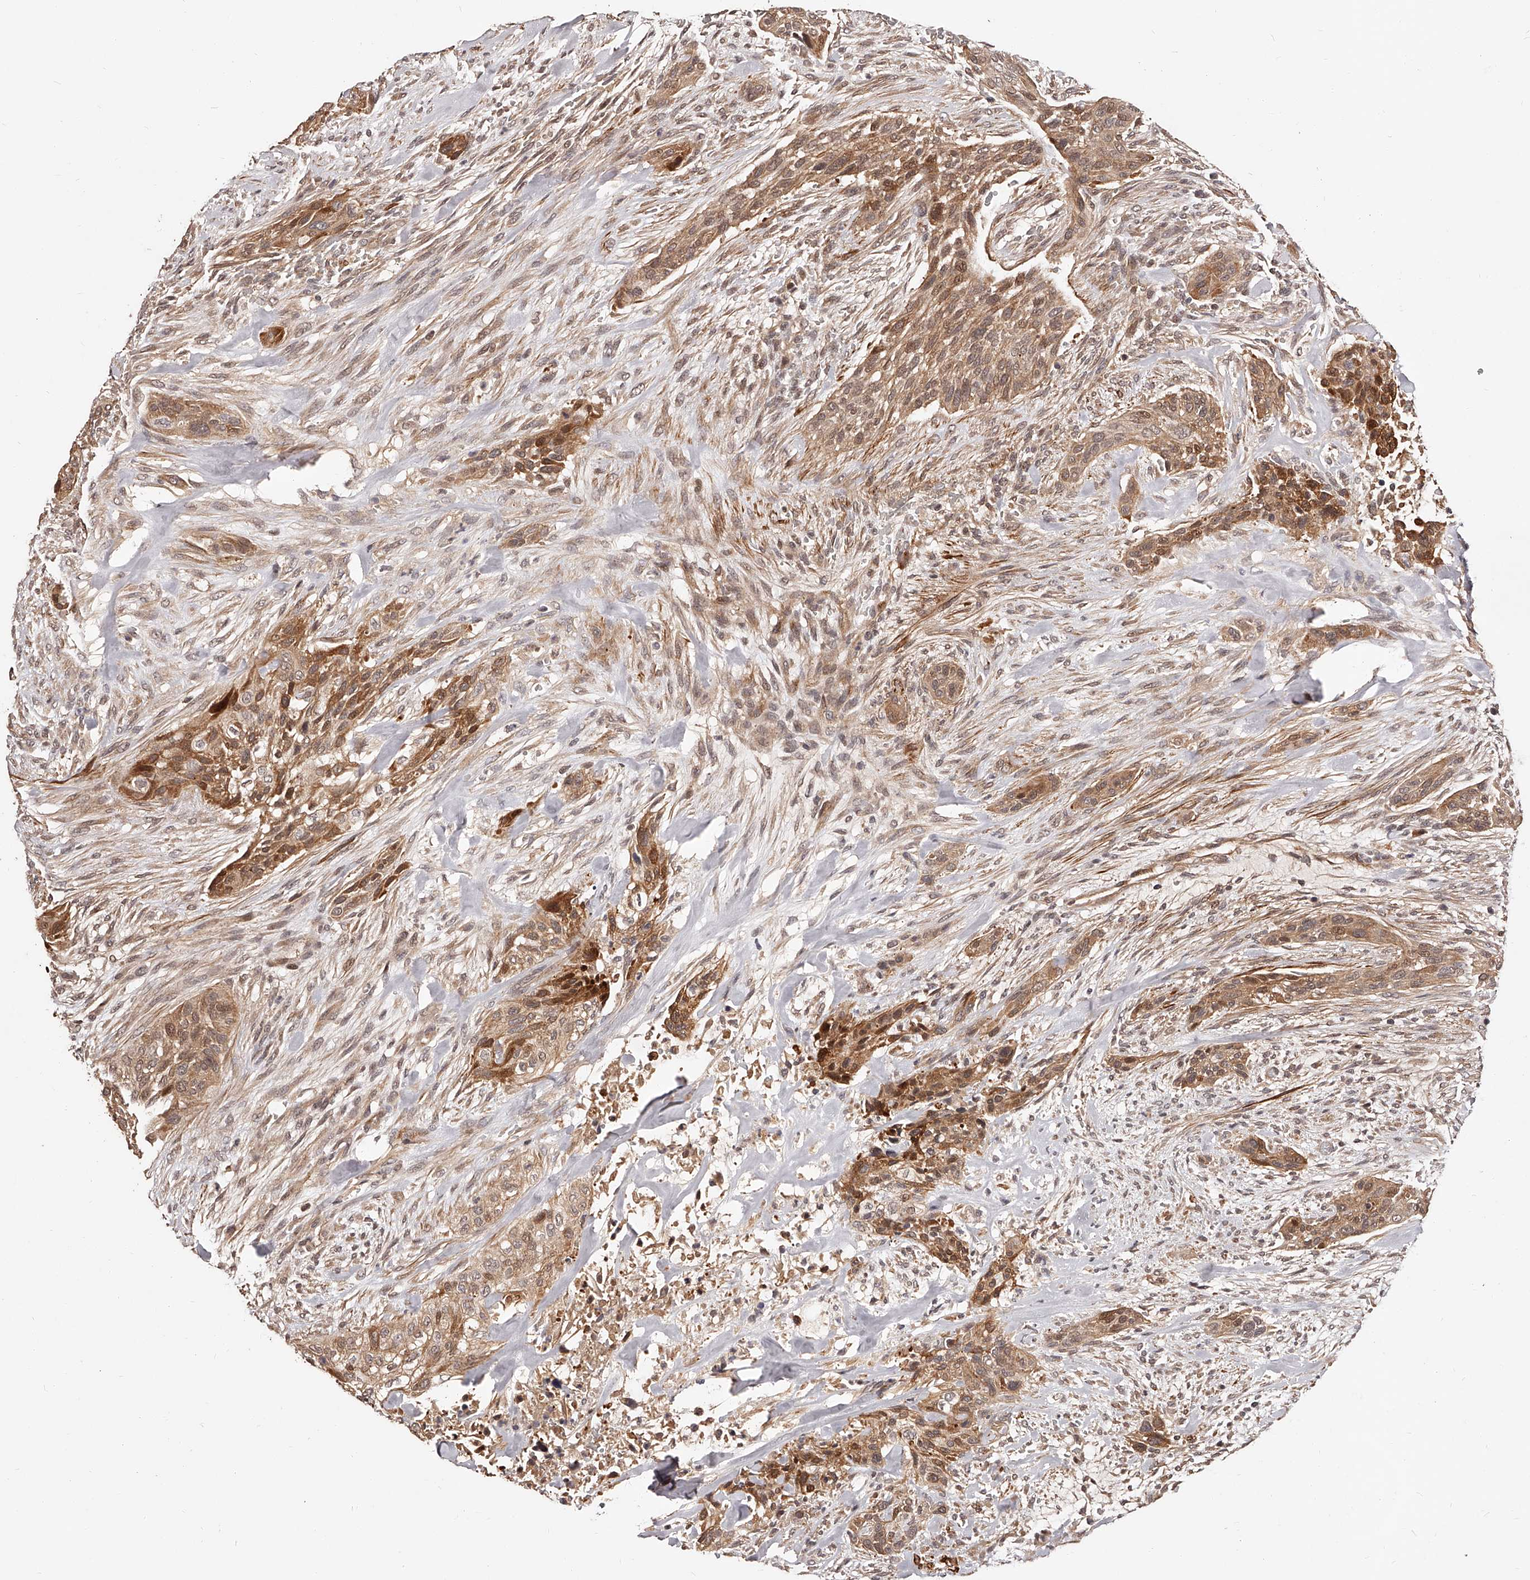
{"staining": {"intensity": "moderate", "quantity": ">75%", "location": "cytoplasmic/membranous,nuclear"}, "tissue": "urothelial cancer", "cell_type": "Tumor cells", "image_type": "cancer", "snomed": [{"axis": "morphology", "description": "Urothelial carcinoma, High grade"}, {"axis": "topography", "description": "Urinary bladder"}], "caption": "About >75% of tumor cells in human urothelial cancer show moderate cytoplasmic/membranous and nuclear protein expression as visualized by brown immunohistochemical staining.", "gene": "CUL7", "patient": {"sex": "male", "age": 35}}